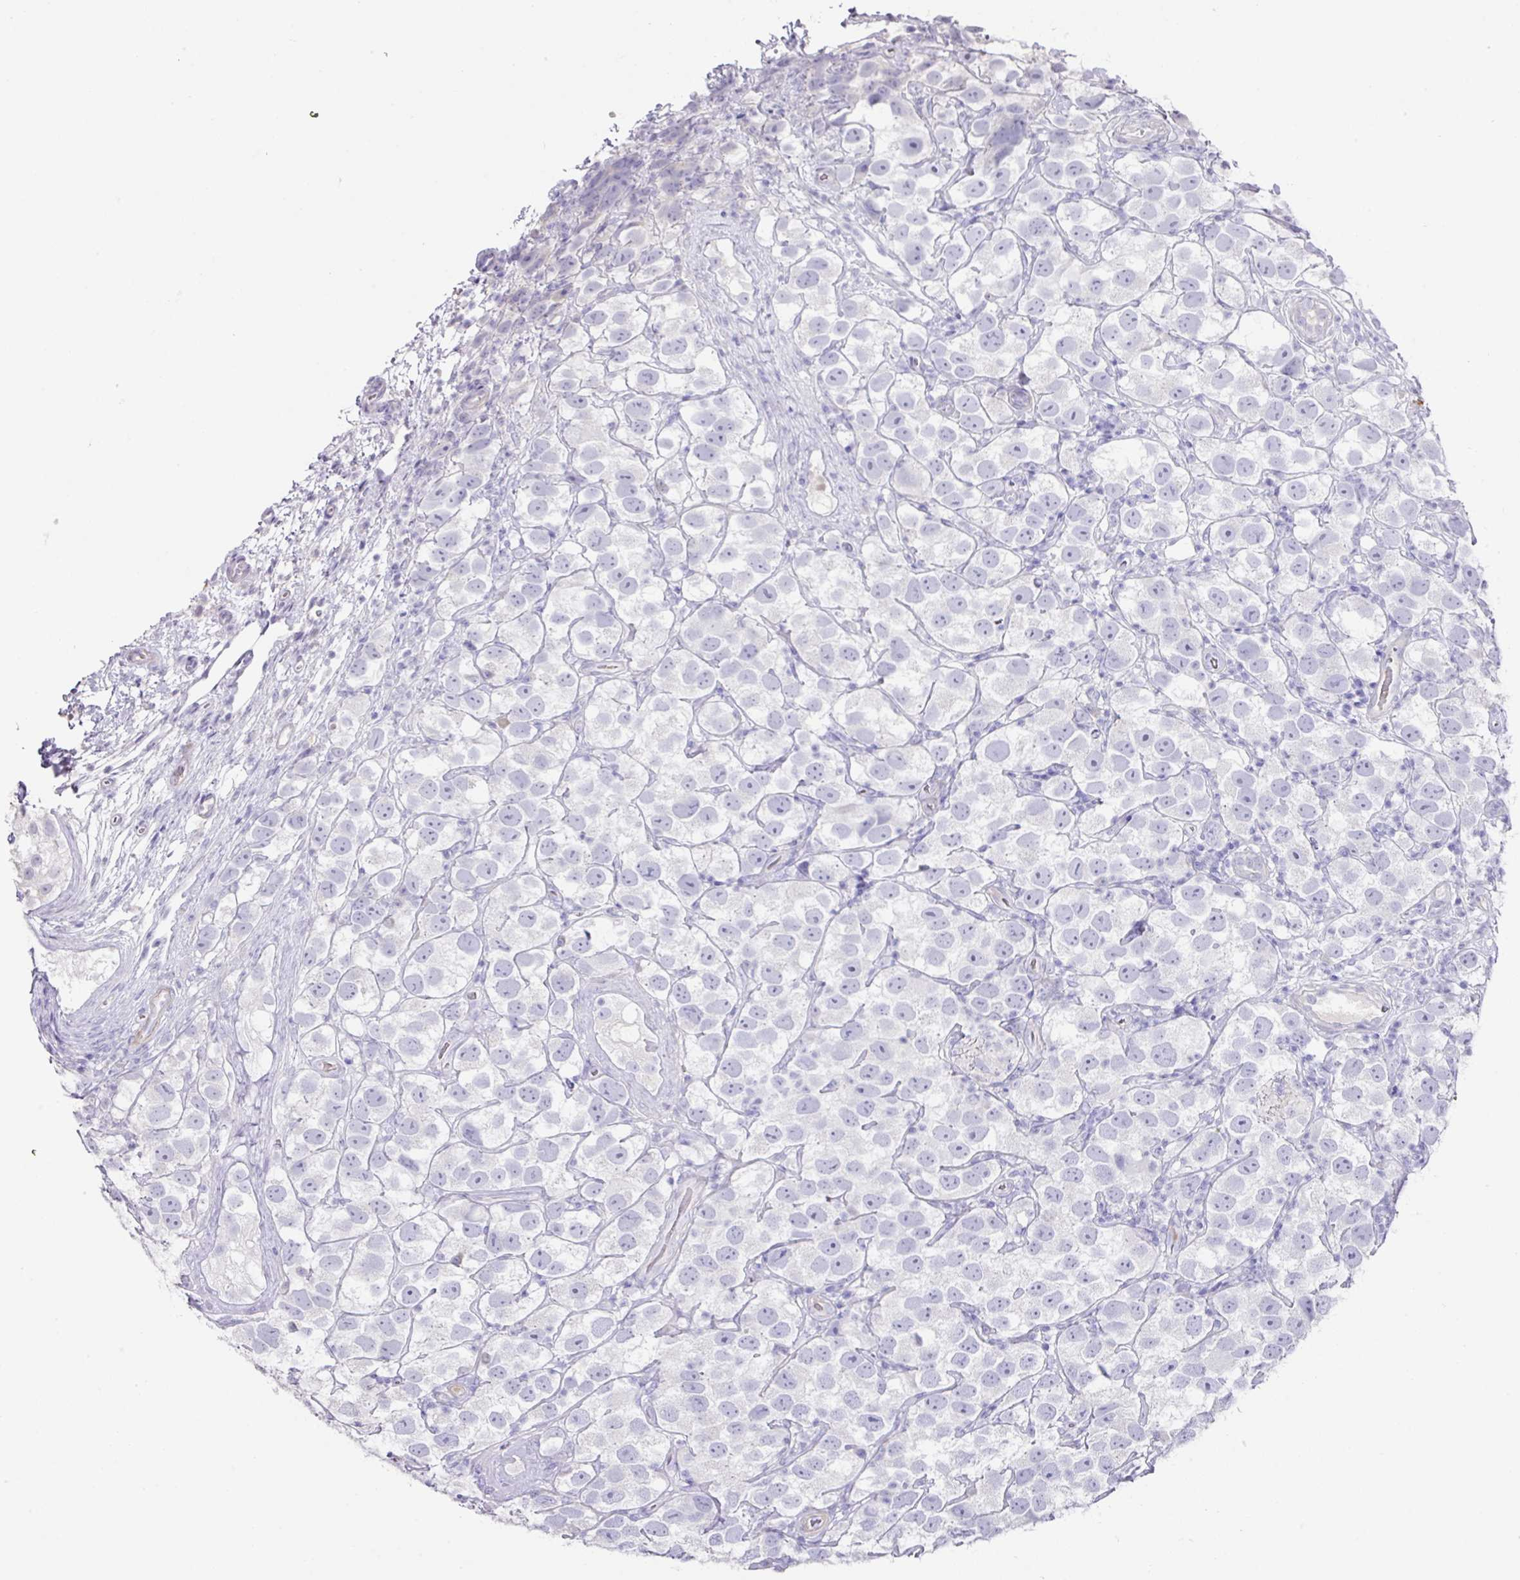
{"staining": {"intensity": "negative", "quantity": "none", "location": "none"}, "tissue": "testis cancer", "cell_type": "Tumor cells", "image_type": "cancer", "snomed": [{"axis": "morphology", "description": "Seminoma, NOS"}, {"axis": "topography", "description": "Testis"}], "caption": "This is an immunohistochemistry micrograph of human testis seminoma. There is no staining in tumor cells.", "gene": "TARM1", "patient": {"sex": "male", "age": 26}}